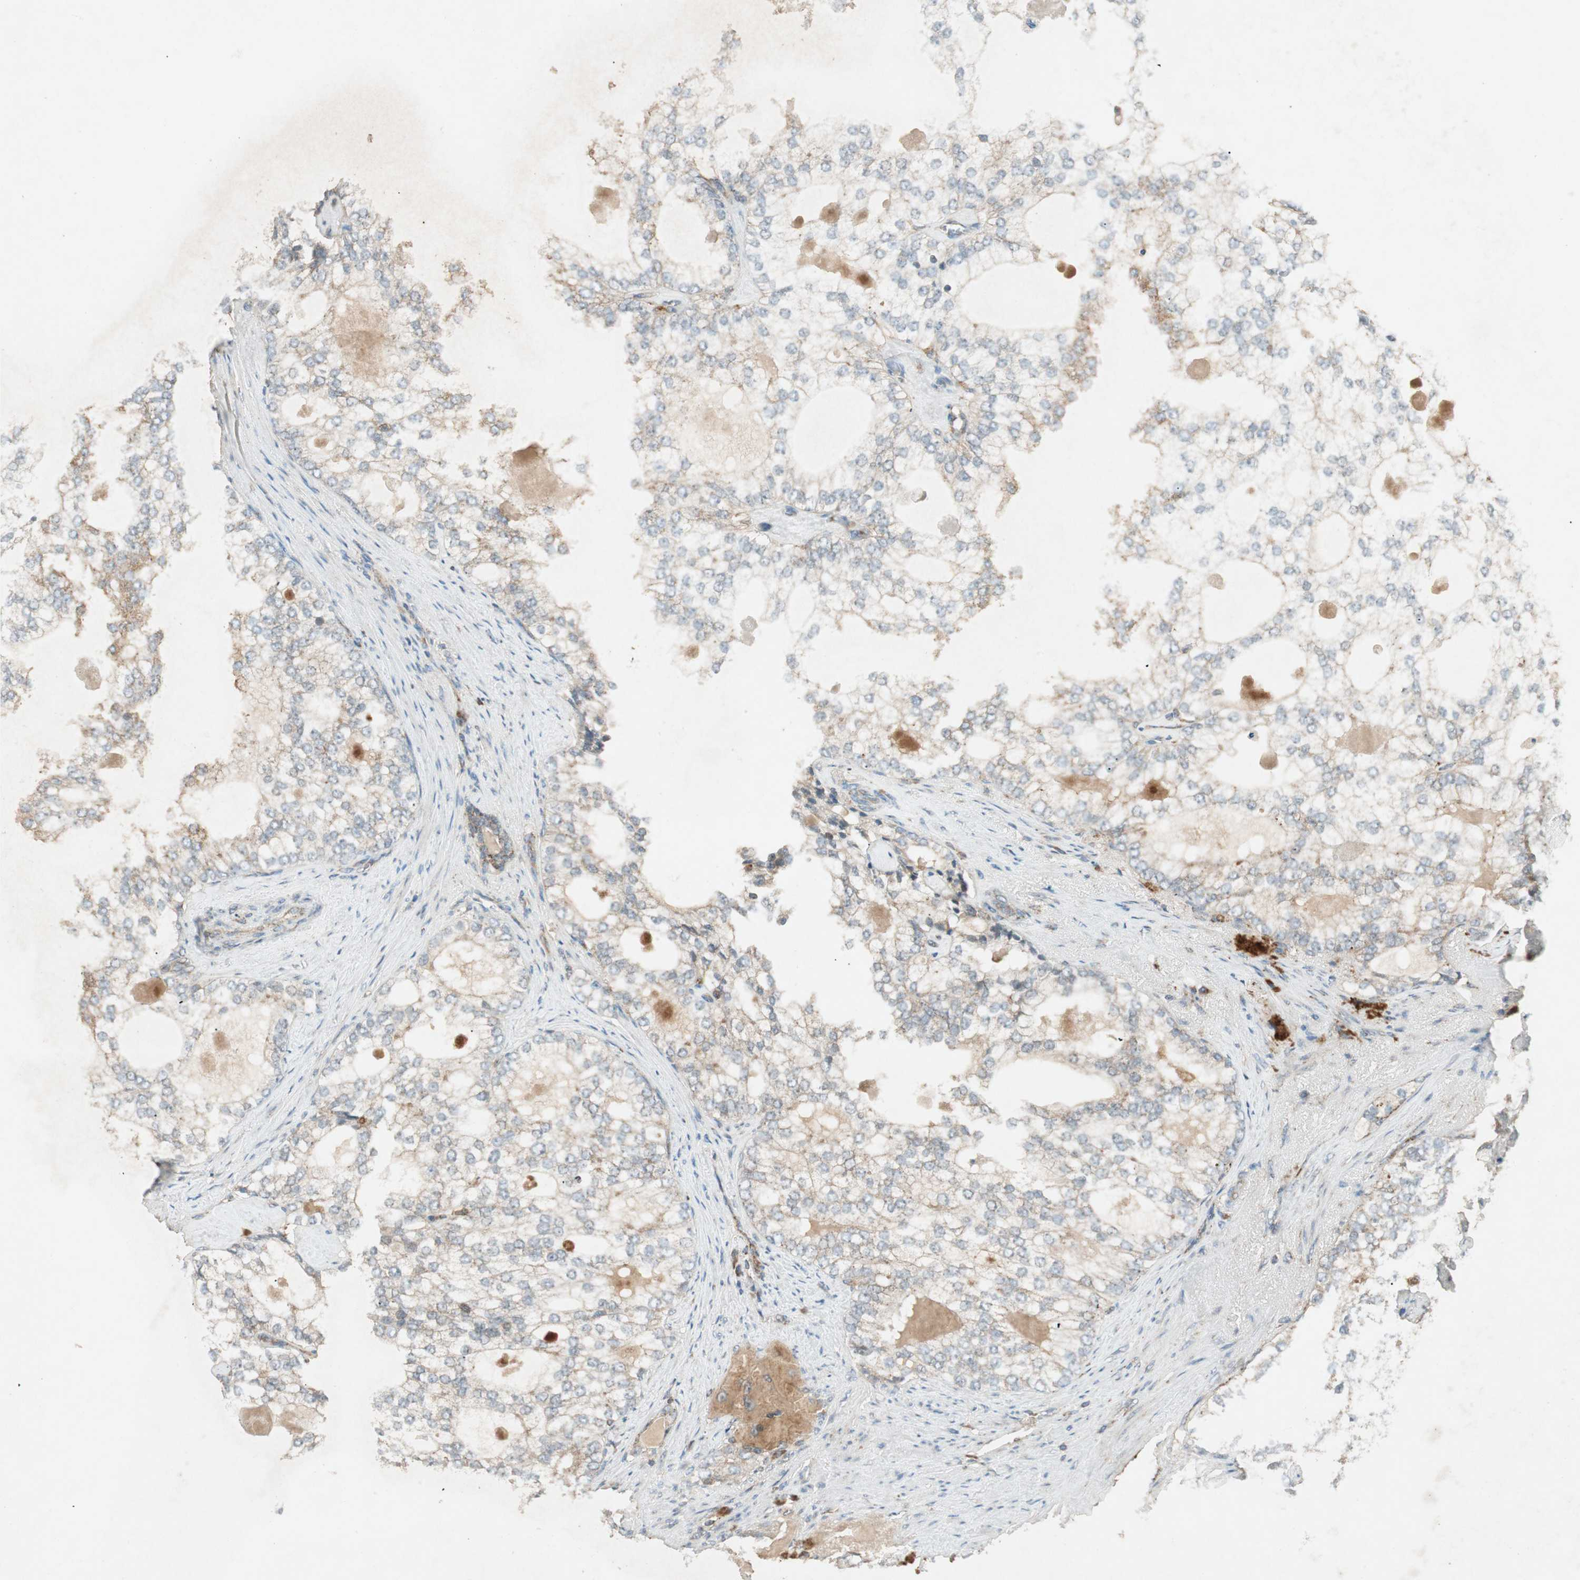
{"staining": {"intensity": "moderate", "quantity": ">75%", "location": "cytoplasmic/membranous"}, "tissue": "prostate cancer", "cell_type": "Tumor cells", "image_type": "cancer", "snomed": [{"axis": "morphology", "description": "Adenocarcinoma, High grade"}, {"axis": "topography", "description": "Prostate"}], "caption": "Prostate cancer (adenocarcinoma (high-grade)) tissue reveals moderate cytoplasmic/membranous positivity in approximately >75% of tumor cells", "gene": "CHADL", "patient": {"sex": "male", "age": 66}}